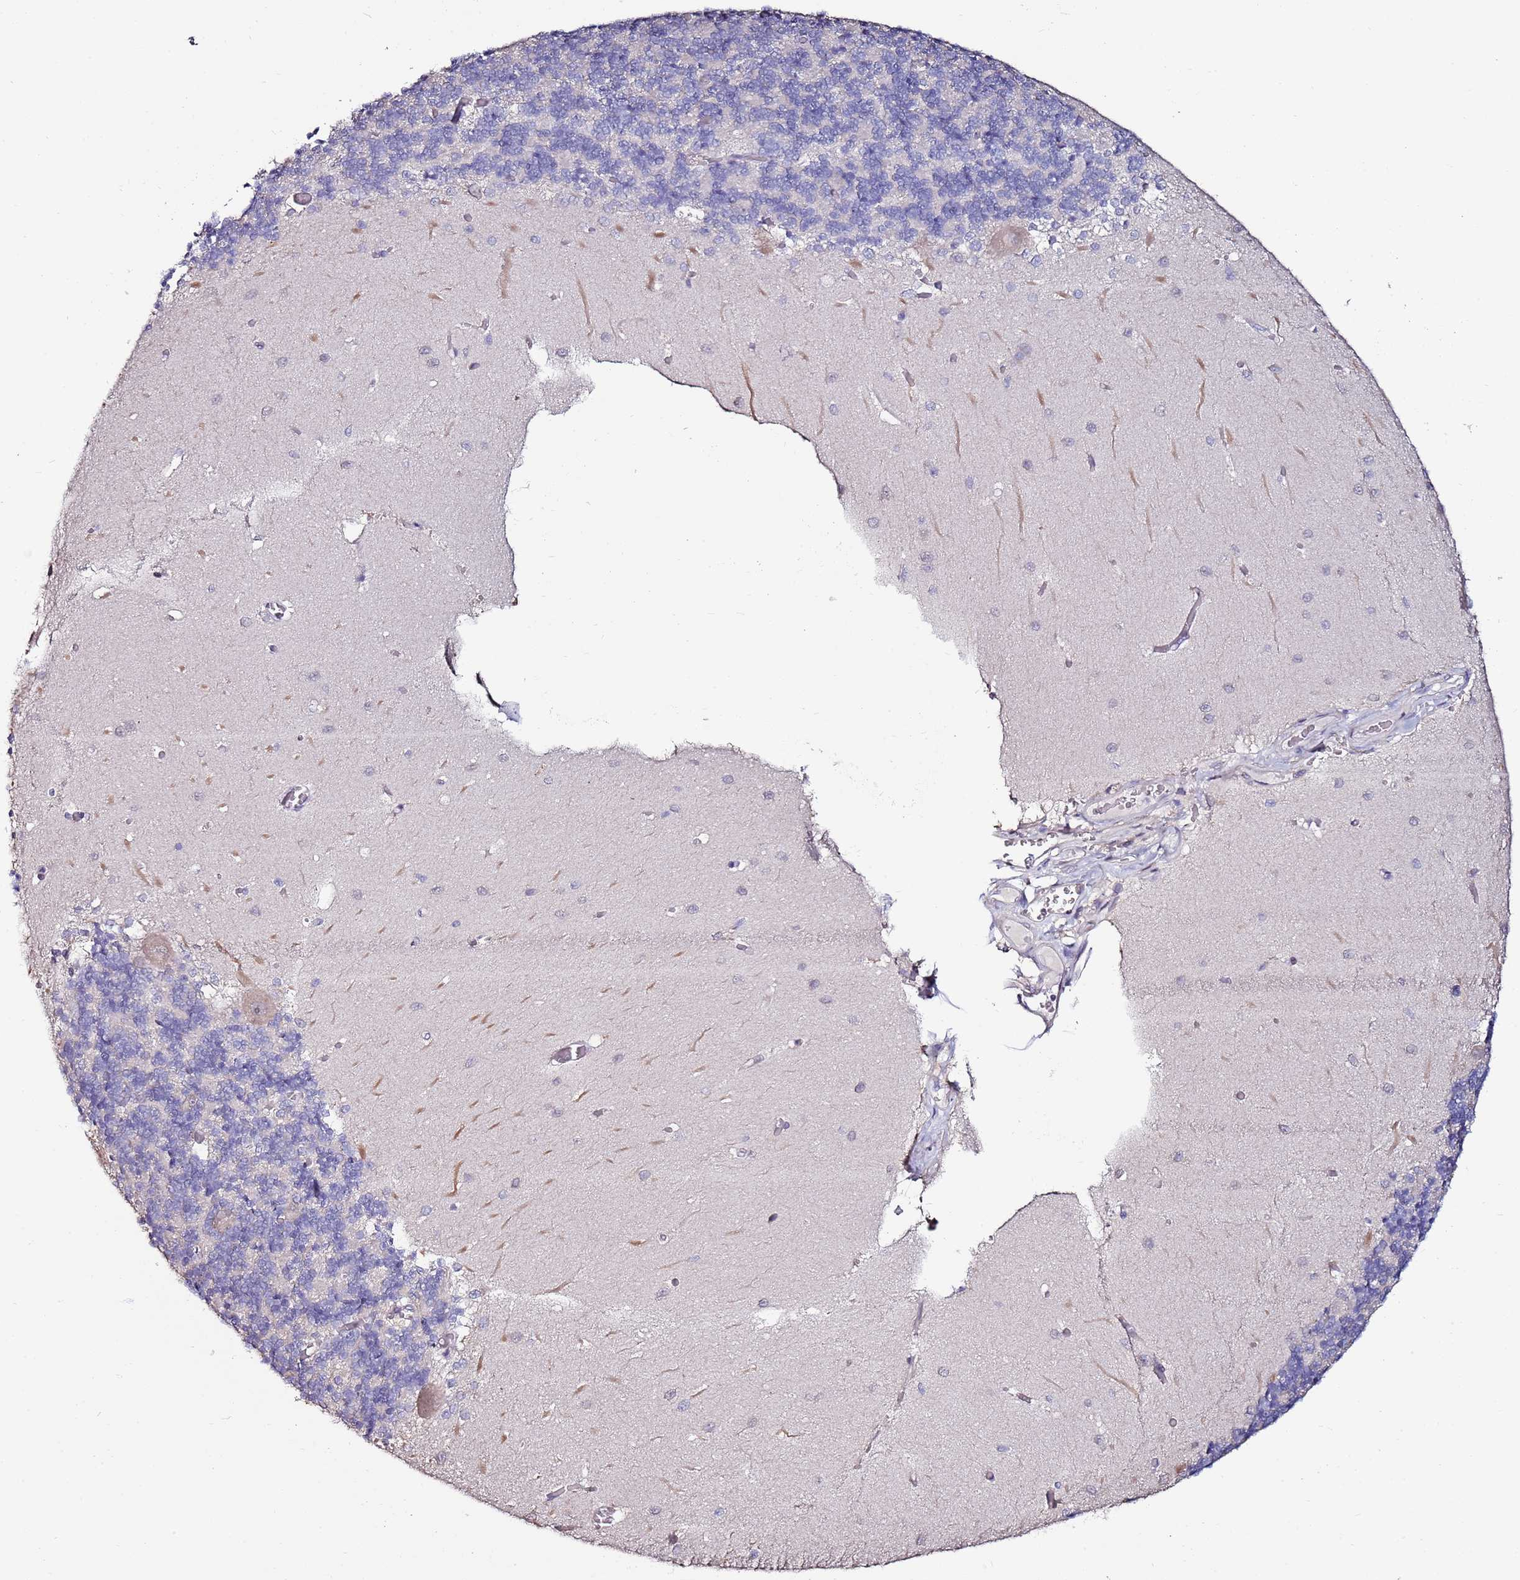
{"staining": {"intensity": "negative", "quantity": "none", "location": "none"}, "tissue": "cerebellum", "cell_type": "Cells in granular layer", "image_type": "normal", "snomed": [{"axis": "morphology", "description": "Normal tissue, NOS"}, {"axis": "topography", "description": "Cerebellum"}], "caption": "The photomicrograph exhibits no significant positivity in cells in granular layer of cerebellum.", "gene": "C3orf80", "patient": {"sex": "male", "age": 37}}